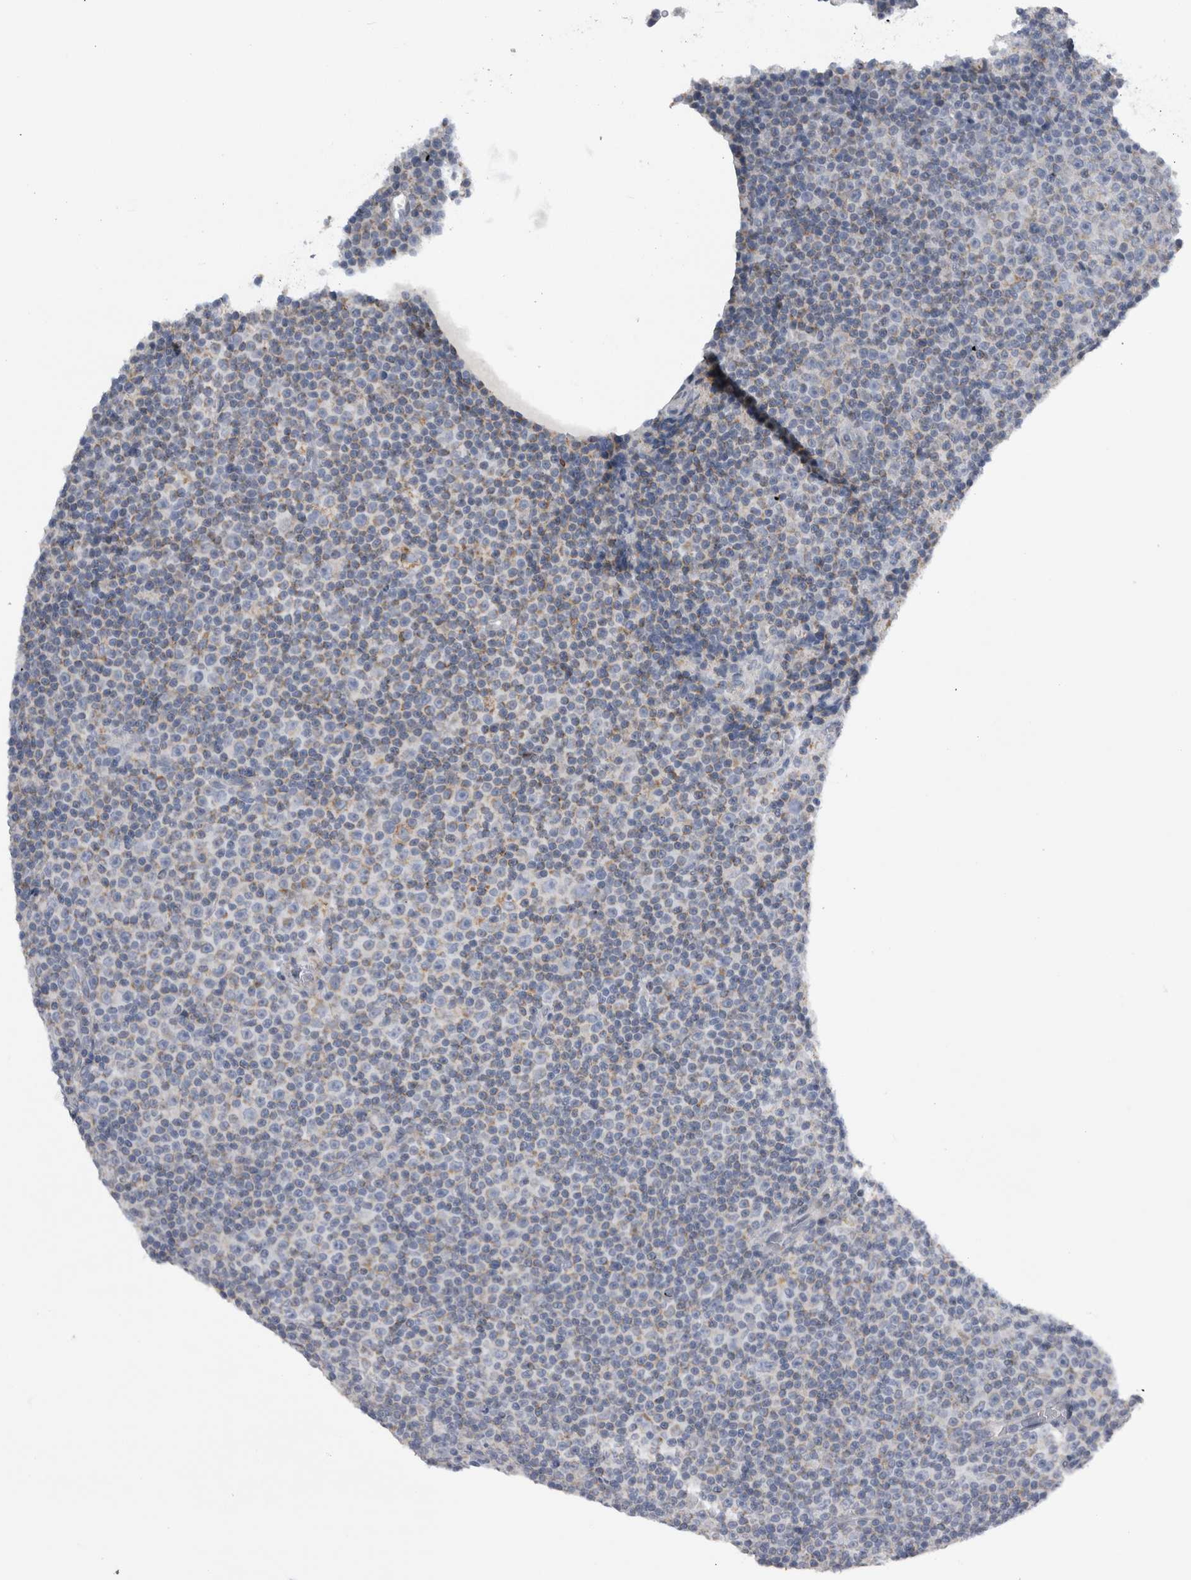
{"staining": {"intensity": "negative", "quantity": "none", "location": "none"}, "tissue": "lymphoma", "cell_type": "Tumor cells", "image_type": "cancer", "snomed": [{"axis": "morphology", "description": "Malignant lymphoma, non-Hodgkin's type, Low grade"}, {"axis": "topography", "description": "Lymph node"}], "caption": "Low-grade malignant lymphoma, non-Hodgkin's type was stained to show a protein in brown. There is no significant expression in tumor cells.", "gene": "DHRS4", "patient": {"sex": "female", "age": 67}}